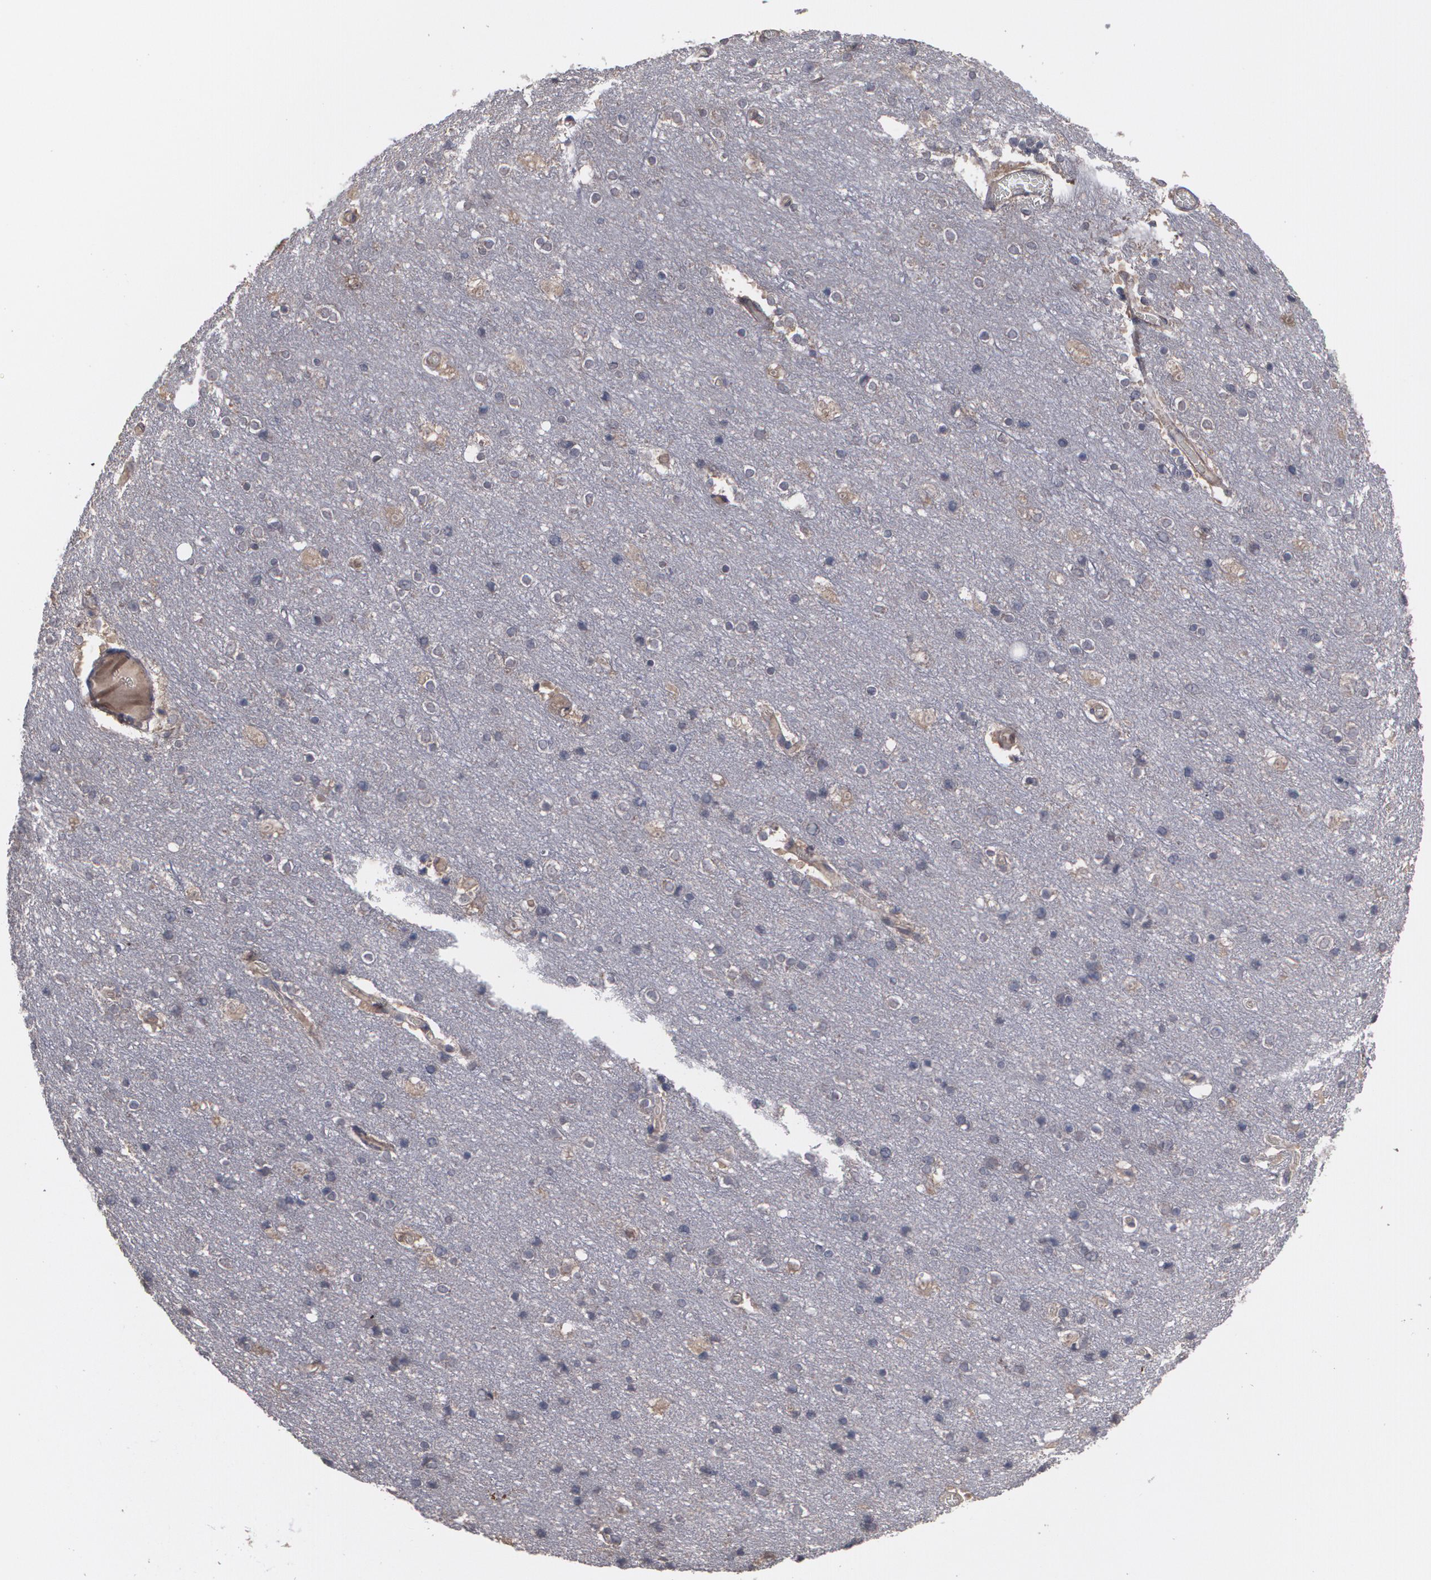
{"staining": {"intensity": "weak", "quantity": "25%-75%", "location": "cytoplasmic/membranous"}, "tissue": "cerebral cortex", "cell_type": "Endothelial cells", "image_type": "normal", "snomed": [{"axis": "morphology", "description": "Normal tissue, NOS"}, {"axis": "topography", "description": "Cerebral cortex"}], "caption": "Weak cytoplasmic/membranous positivity for a protein is present in about 25%-75% of endothelial cells of unremarkable cerebral cortex using immunohistochemistry.", "gene": "ARF6", "patient": {"sex": "female", "age": 54}}